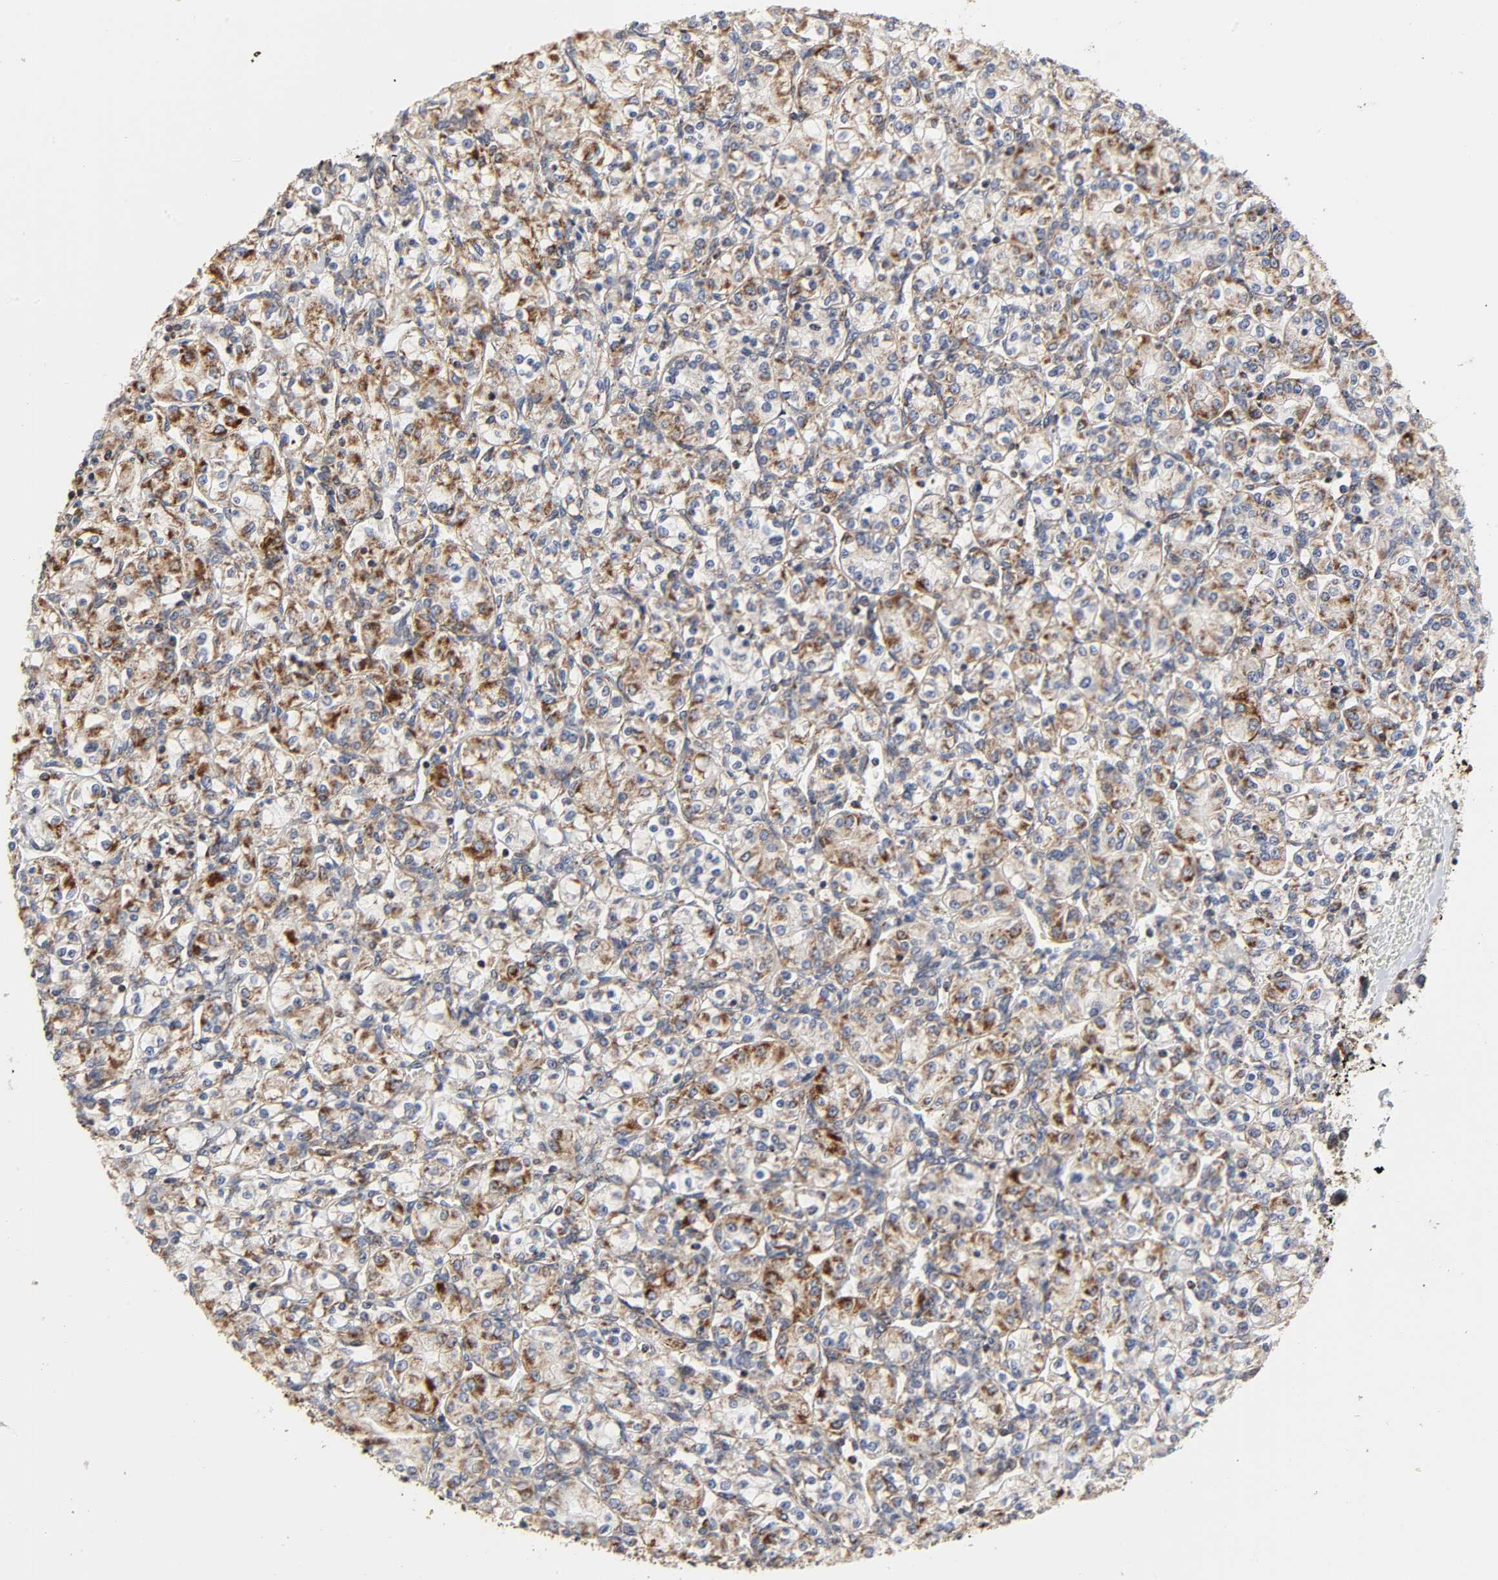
{"staining": {"intensity": "moderate", "quantity": ">75%", "location": "cytoplasmic/membranous"}, "tissue": "renal cancer", "cell_type": "Tumor cells", "image_type": "cancer", "snomed": [{"axis": "morphology", "description": "Adenocarcinoma, NOS"}, {"axis": "topography", "description": "Kidney"}], "caption": "Immunohistochemistry (IHC) of human renal adenocarcinoma demonstrates medium levels of moderate cytoplasmic/membranous positivity in about >75% of tumor cells.", "gene": "COX6B1", "patient": {"sex": "male", "age": 77}}